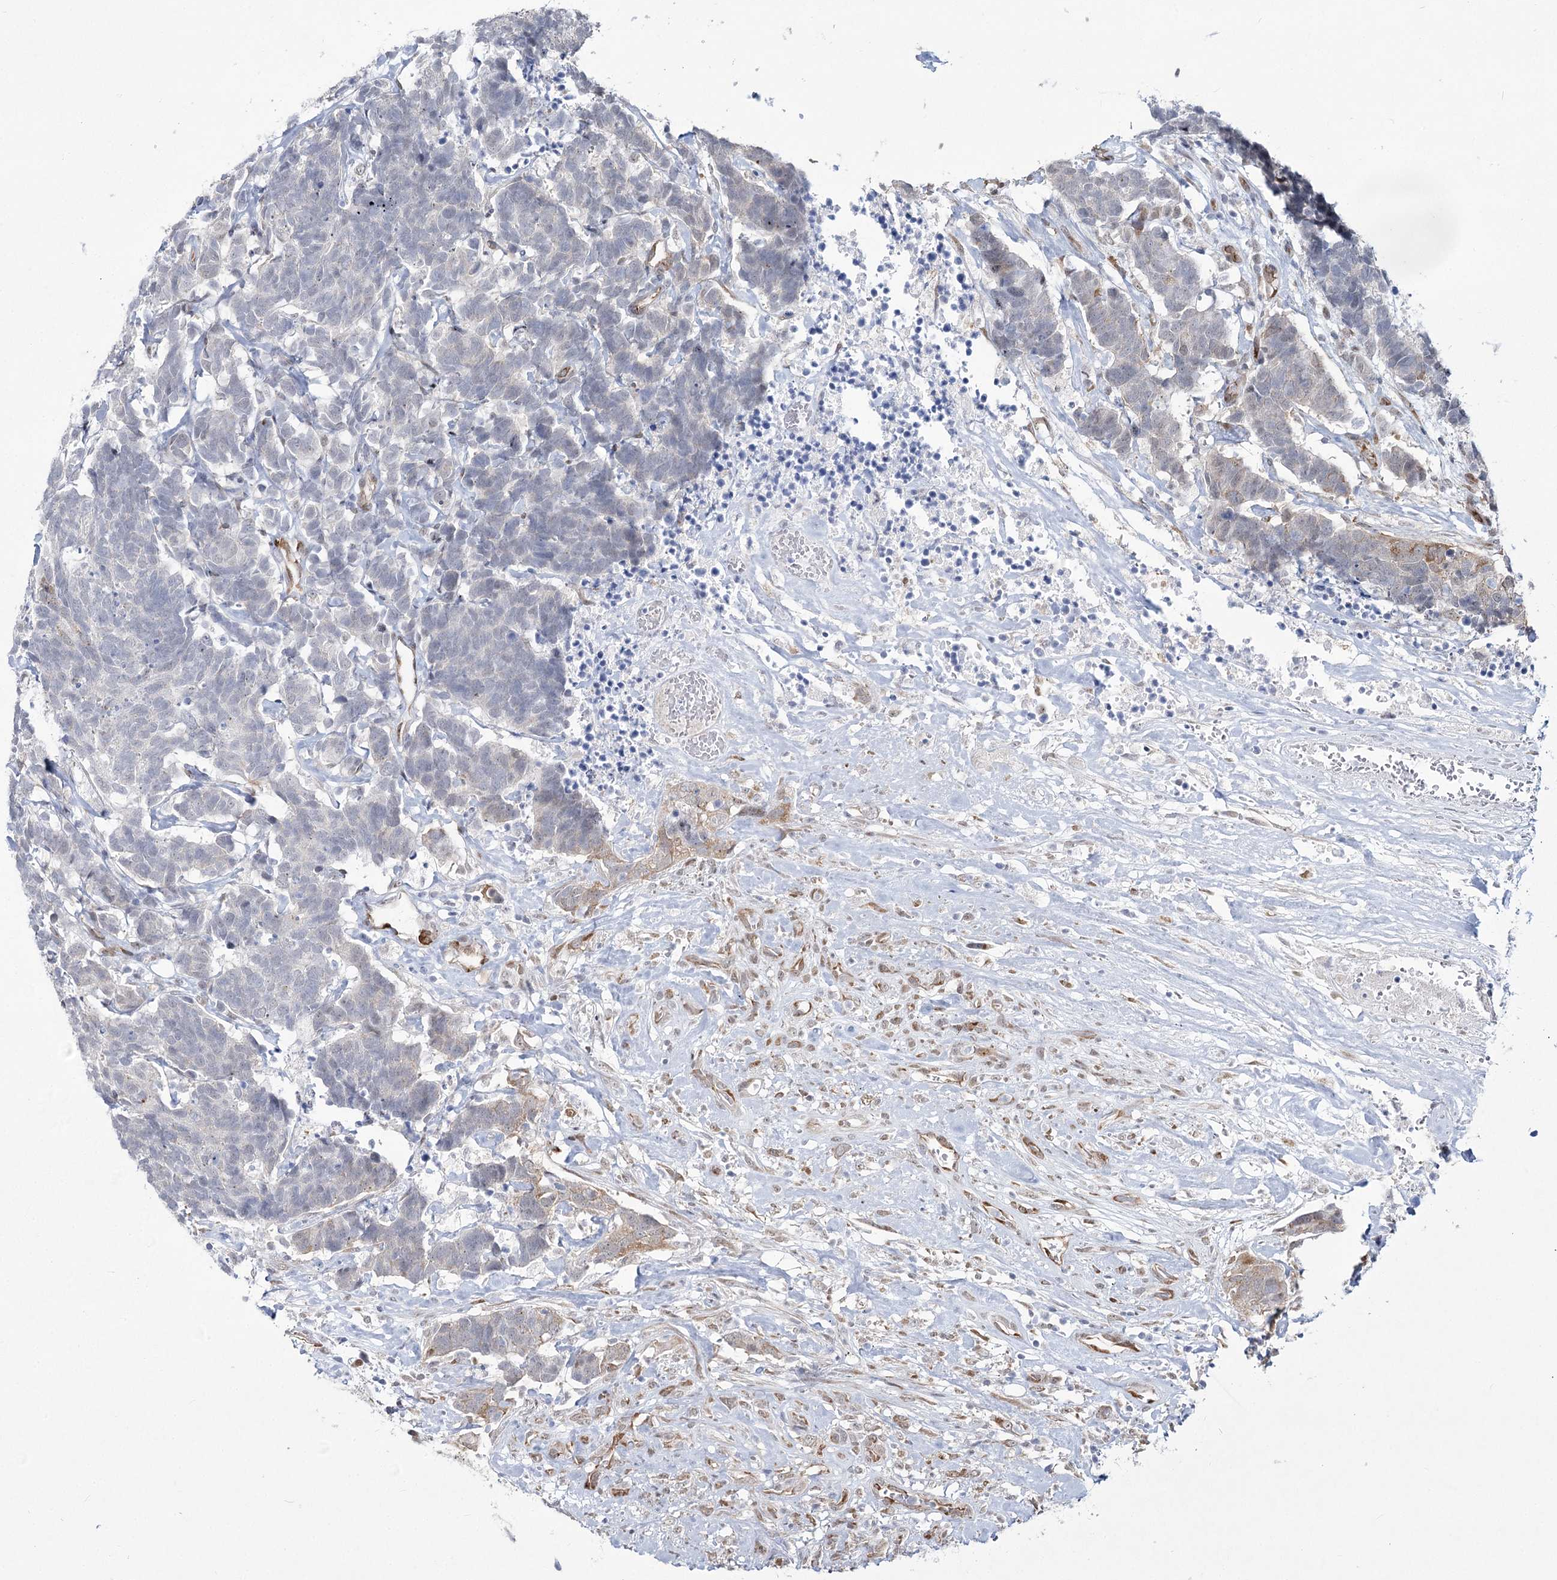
{"staining": {"intensity": "negative", "quantity": "none", "location": "none"}, "tissue": "carcinoid", "cell_type": "Tumor cells", "image_type": "cancer", "snomed": [{"axis": "morphology", "description": "Carcinoma, NOS"}, {"axis": "morphology", "description": "Carcinoid, malignant, NOS"}, {"axis": "topography", "description": "Urinary bladder"}], "caption": "DAB (3,3'-diaminobenzidine) immunohistochemical staining of human carcinoid displays no significant staining in tumor cells. (DAB IHC visualized using brightfield microscopy, high magnification).", "gene": "YBX3", "patient": {"sex": "male", "age": 57}}